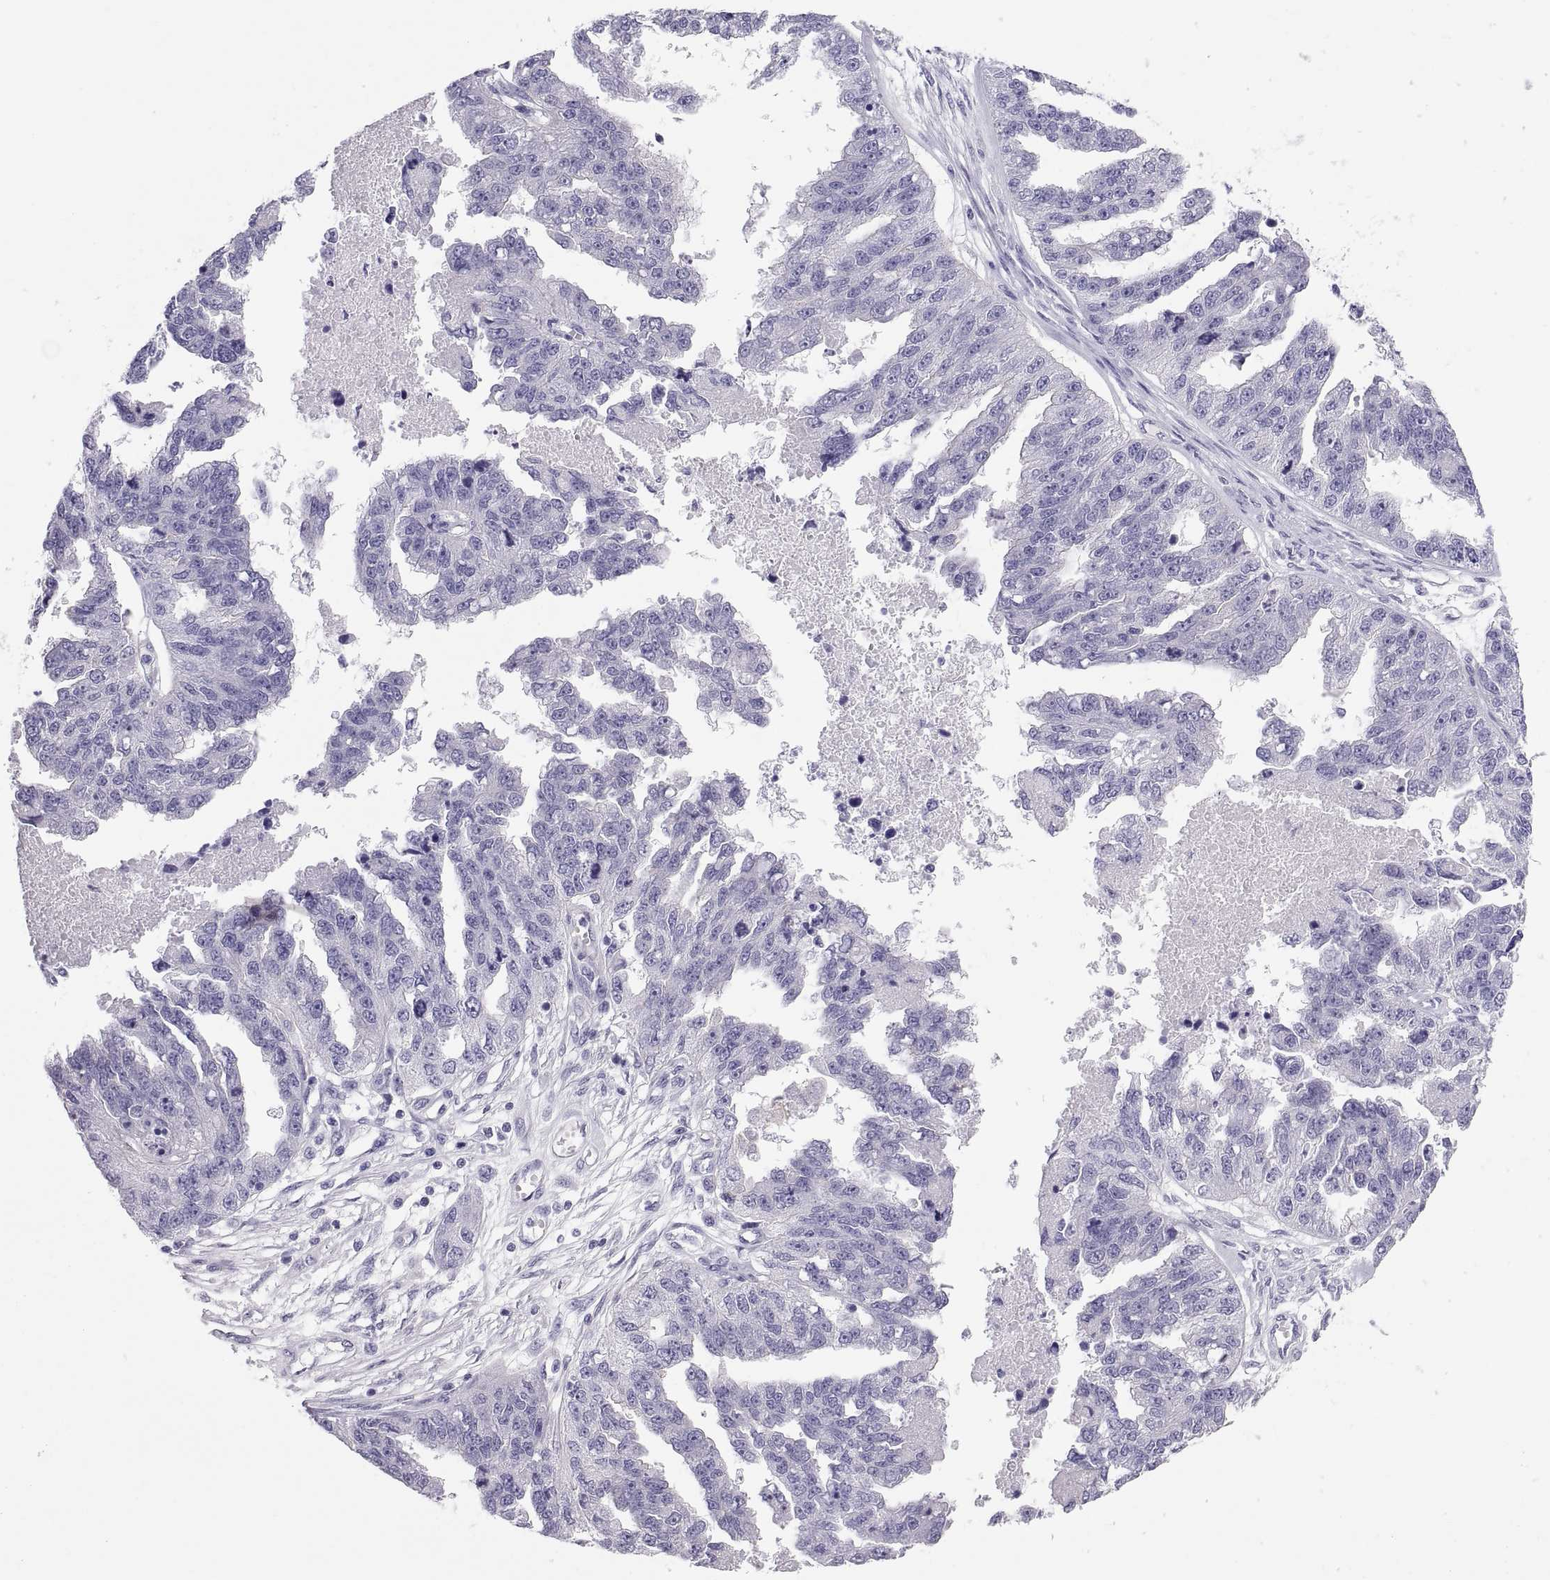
{"staining": {"intensity": "negative", "quantity": "none", "location": "none"}, "tissue": "ovarian cancer", "cell_type": "Tumor cells", "image_type": "cancer", "snomed": [{"axis": "morphology", "description": "Cystadenocarcinoma, serous, NOS"}, {"axis": "topography", "description": "Ovary"}], "caption": "The immunohistochemistry (IHC) histopathology image has no significant expression in tumor cells of ovarian serous cystadenocarcinoma tissue.", "gene": "RNASE12", "patient": {"sex": "female", "age": 58}}